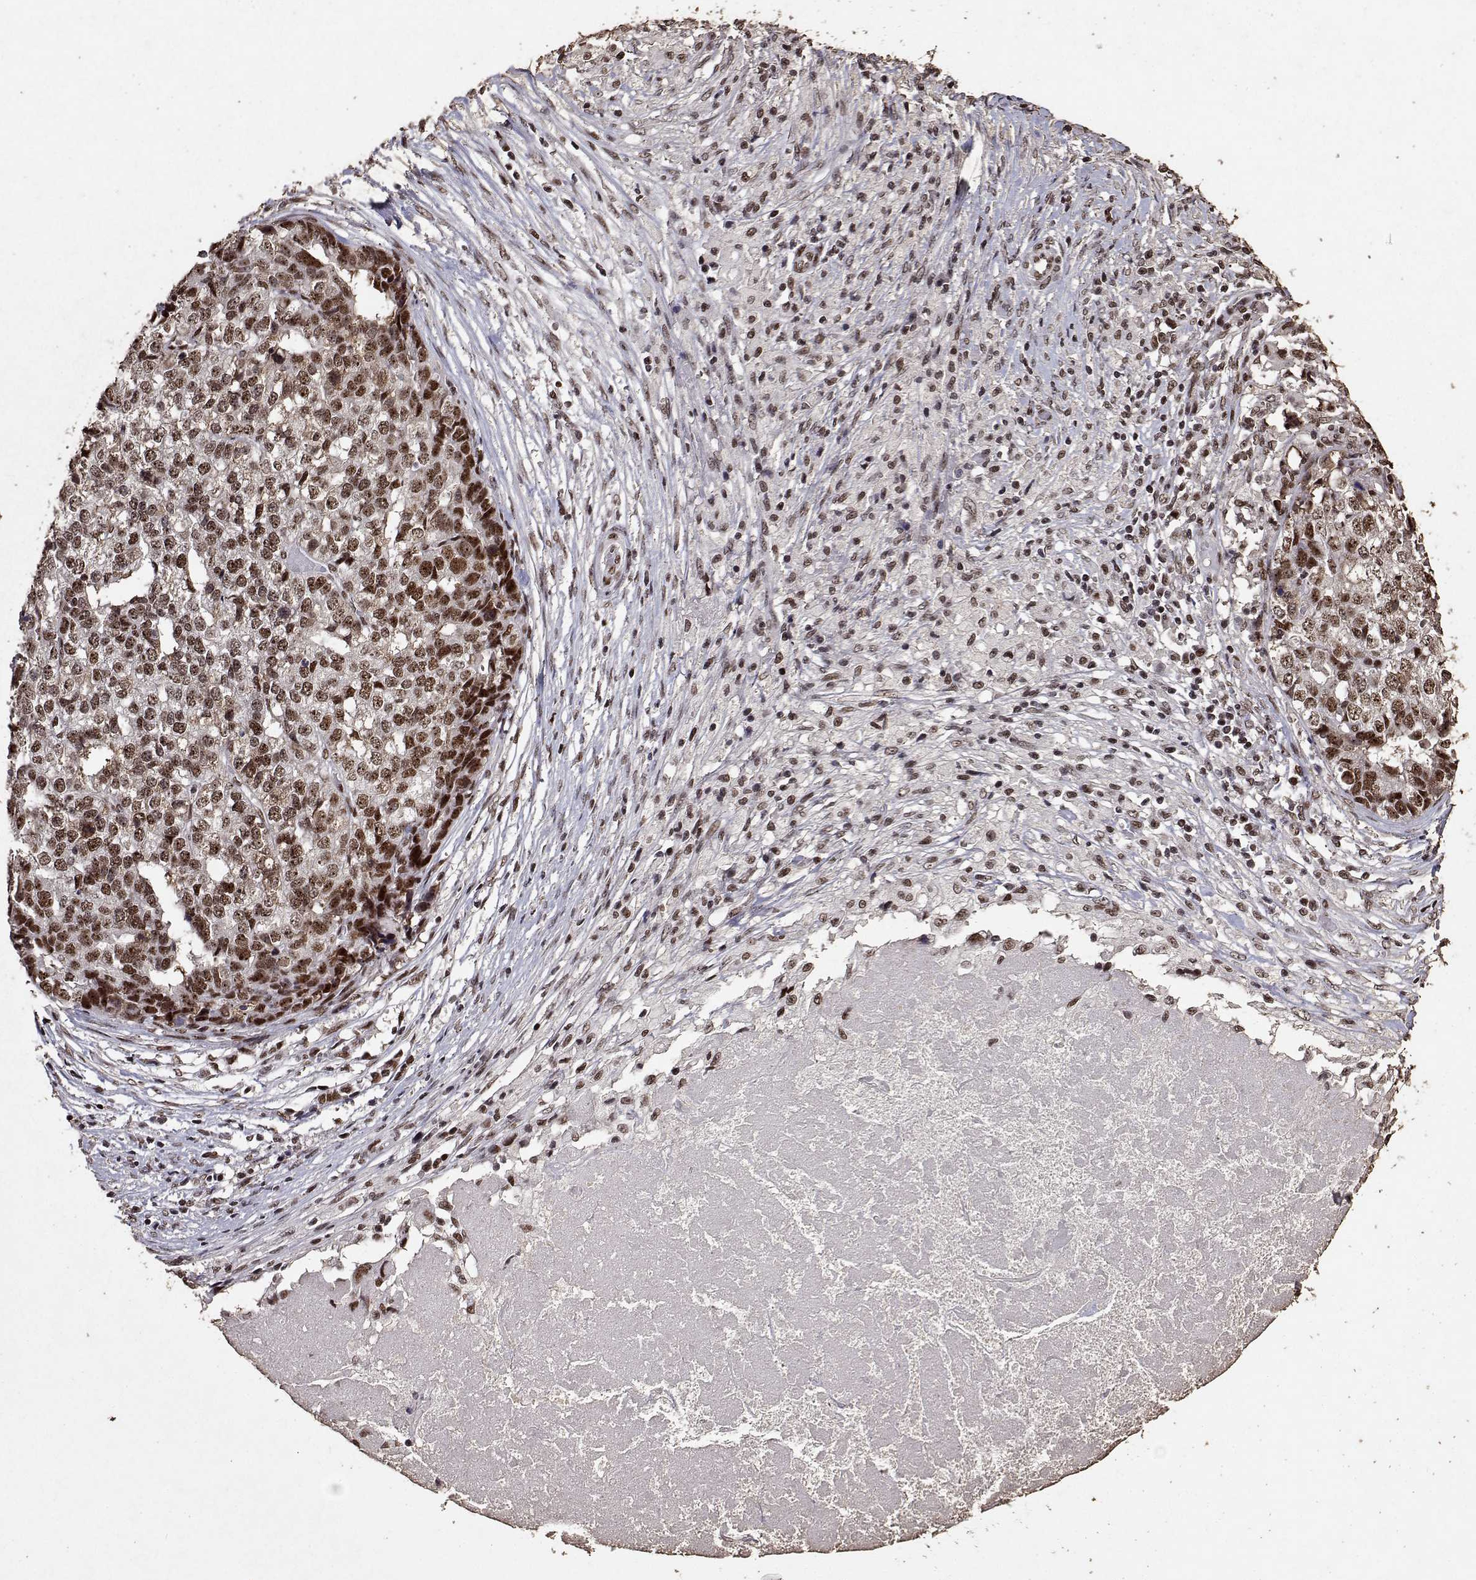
{"staining": {"intensity": "moderate", "quantity": ">75%", "location": "nuclear"}, "tissue": "stomach cancer", "cell_type": "Tumor cells", "image_type": "cancer", "snomed": [{"axis": "morphology", "description": "Adenocarcinoma, NOS"}, {"axis": "topography", "description": "Stomach"}], "caption": "Moderate nuclear positivity for a protein is present in approximately >75% of tumor cells of stomach cancer (adenocarcinoma) using immunohistochemistry (IHC).", "gene": "TOE1", "patient": {"sex": "male", "age": 69}}